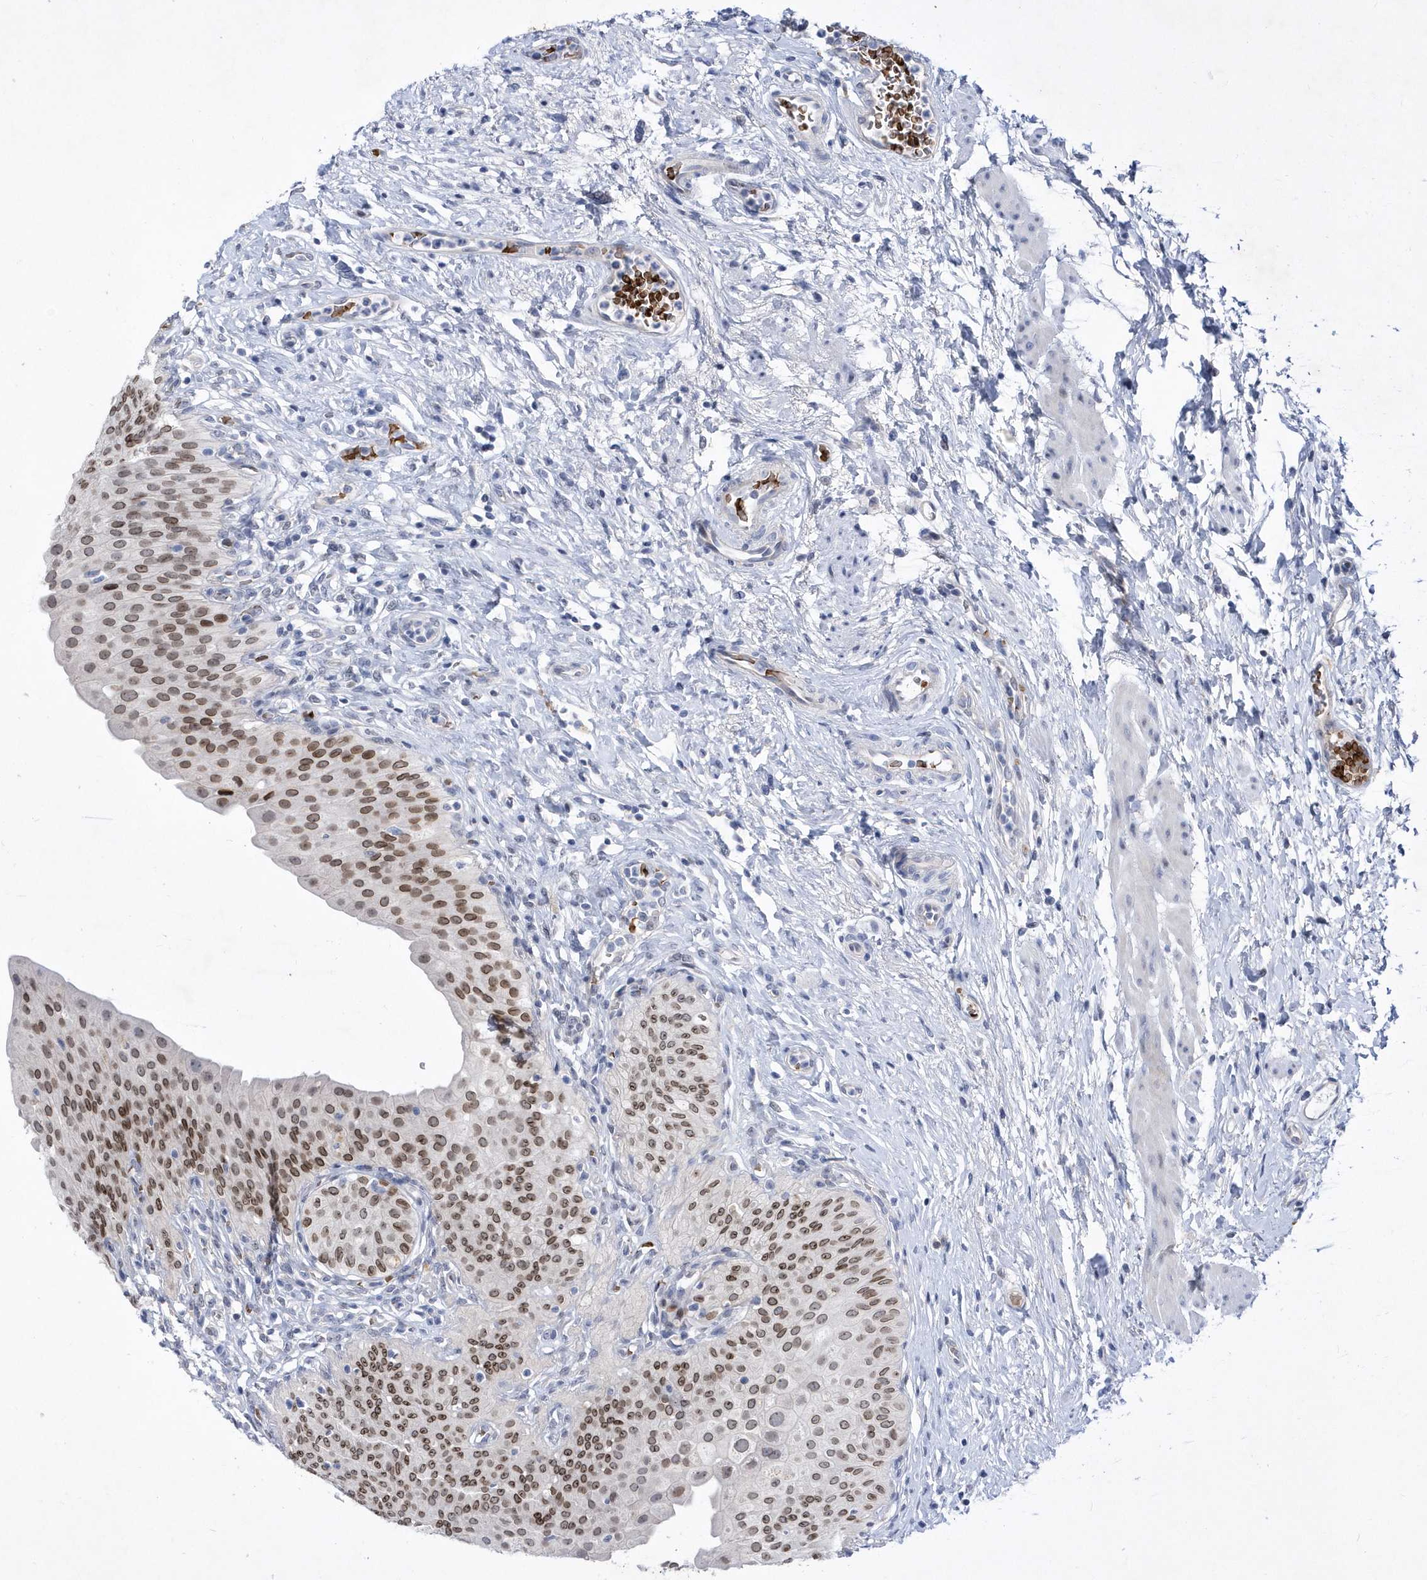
{"staining": {"intensity": "moderate", "quantity": "25%-75%", "location": "nuclear"}, "tissue": "urinary bladder", "cell_type": "Urothelial cells", "image_type": "normal", "snomed": [{"axis": "morphology", "description": "Normal tissue, NOS"}, {"axis": "morphology", "description": "Urothelial carcinoma, High grade"}, {"axis": "topography", "description": "Urinary bladder"}], "caption": "Immunohistochemistry (IHC) staining of normal urinary bladder, which shows medium levels of moderate nuclear staining in approximately 25%-75% of urothelial cells indicating moderate nuclear protein staining. The staining was performed using DAB (3,3'-diaminobenzidine) (brown) for protein detection and nuclei were counterstained in hematoxylin (blue).", "gene": "ZNF875", "patient": {"sex": "male", "age": 46}}